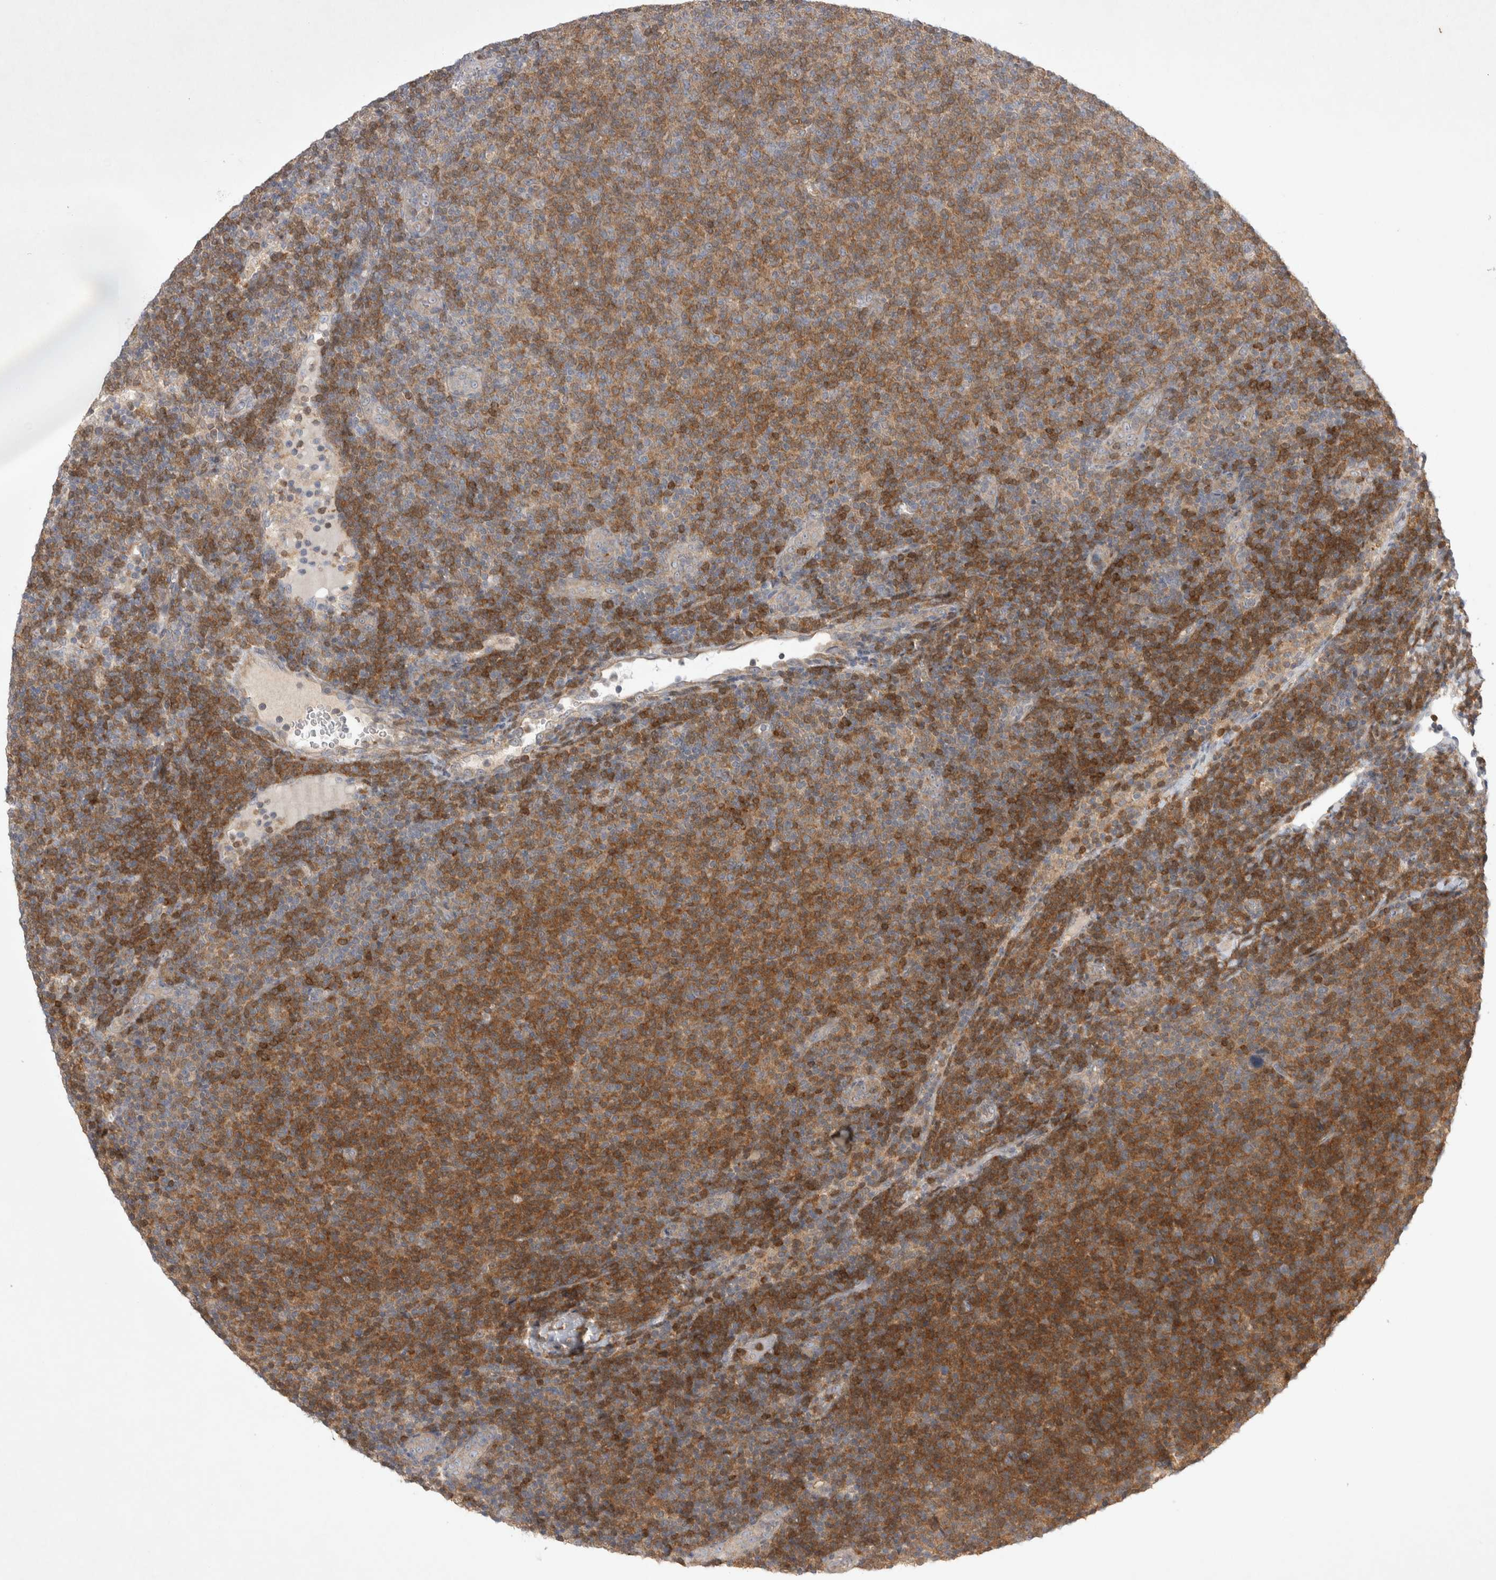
{"staining": {"intensity": "moderate", "quantity": "25%-75%", "location": "cytoplasmic/membranous,nuclear"}, "tissue": "lymphoma", "cell_type": "Tumor cells", "image_type": "cancer", "snomed": [{"axis": "morphology", "description": "Malignant lymphoma, non-Hodgkin's type, Low grade"}, {"axis": "topography", "description": "Lymph node"}], "caption": "A micrograph showing moderate cytoplasmic/membranous and nuclear positivity in approximately 25%-75% of tumor cells in low-grade malignant lymphoma, non-Hodgkin's type, as visualized by brown immunohistochemical staining.", "gene": "SRD5A3", "patient": {"sex": "male", "age": 66}}